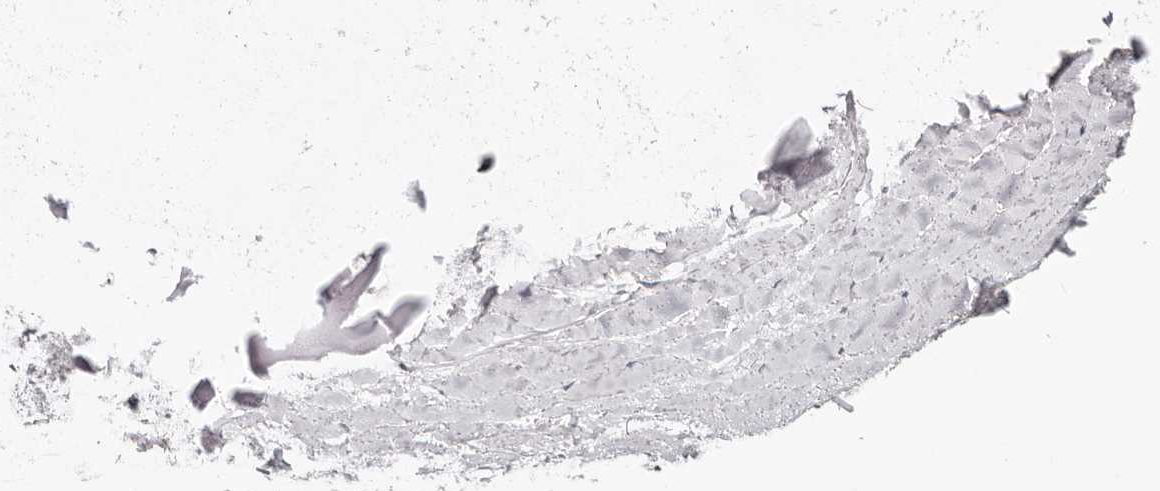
{"staining": {"intensity": "negative", "quantity": "none", "location": "none"}, "tissue": "adipose tissue", "cell_type": "Adipocytes", "image_type": "normal", "snomed": [{"axis": "morphology", "description": "Normal tissue, NOS"}, {"axis": "topography", "description": "Bronchus"}], "caption": "A micrograph of human adipose tissue is negative for staining in adipocytes. (DAB (3,3'-diaminobenzidine) IHC with hematoxylin counter stain).", "gene": "PCDHB6", "patient": {"sex": "male", "age": 66}}